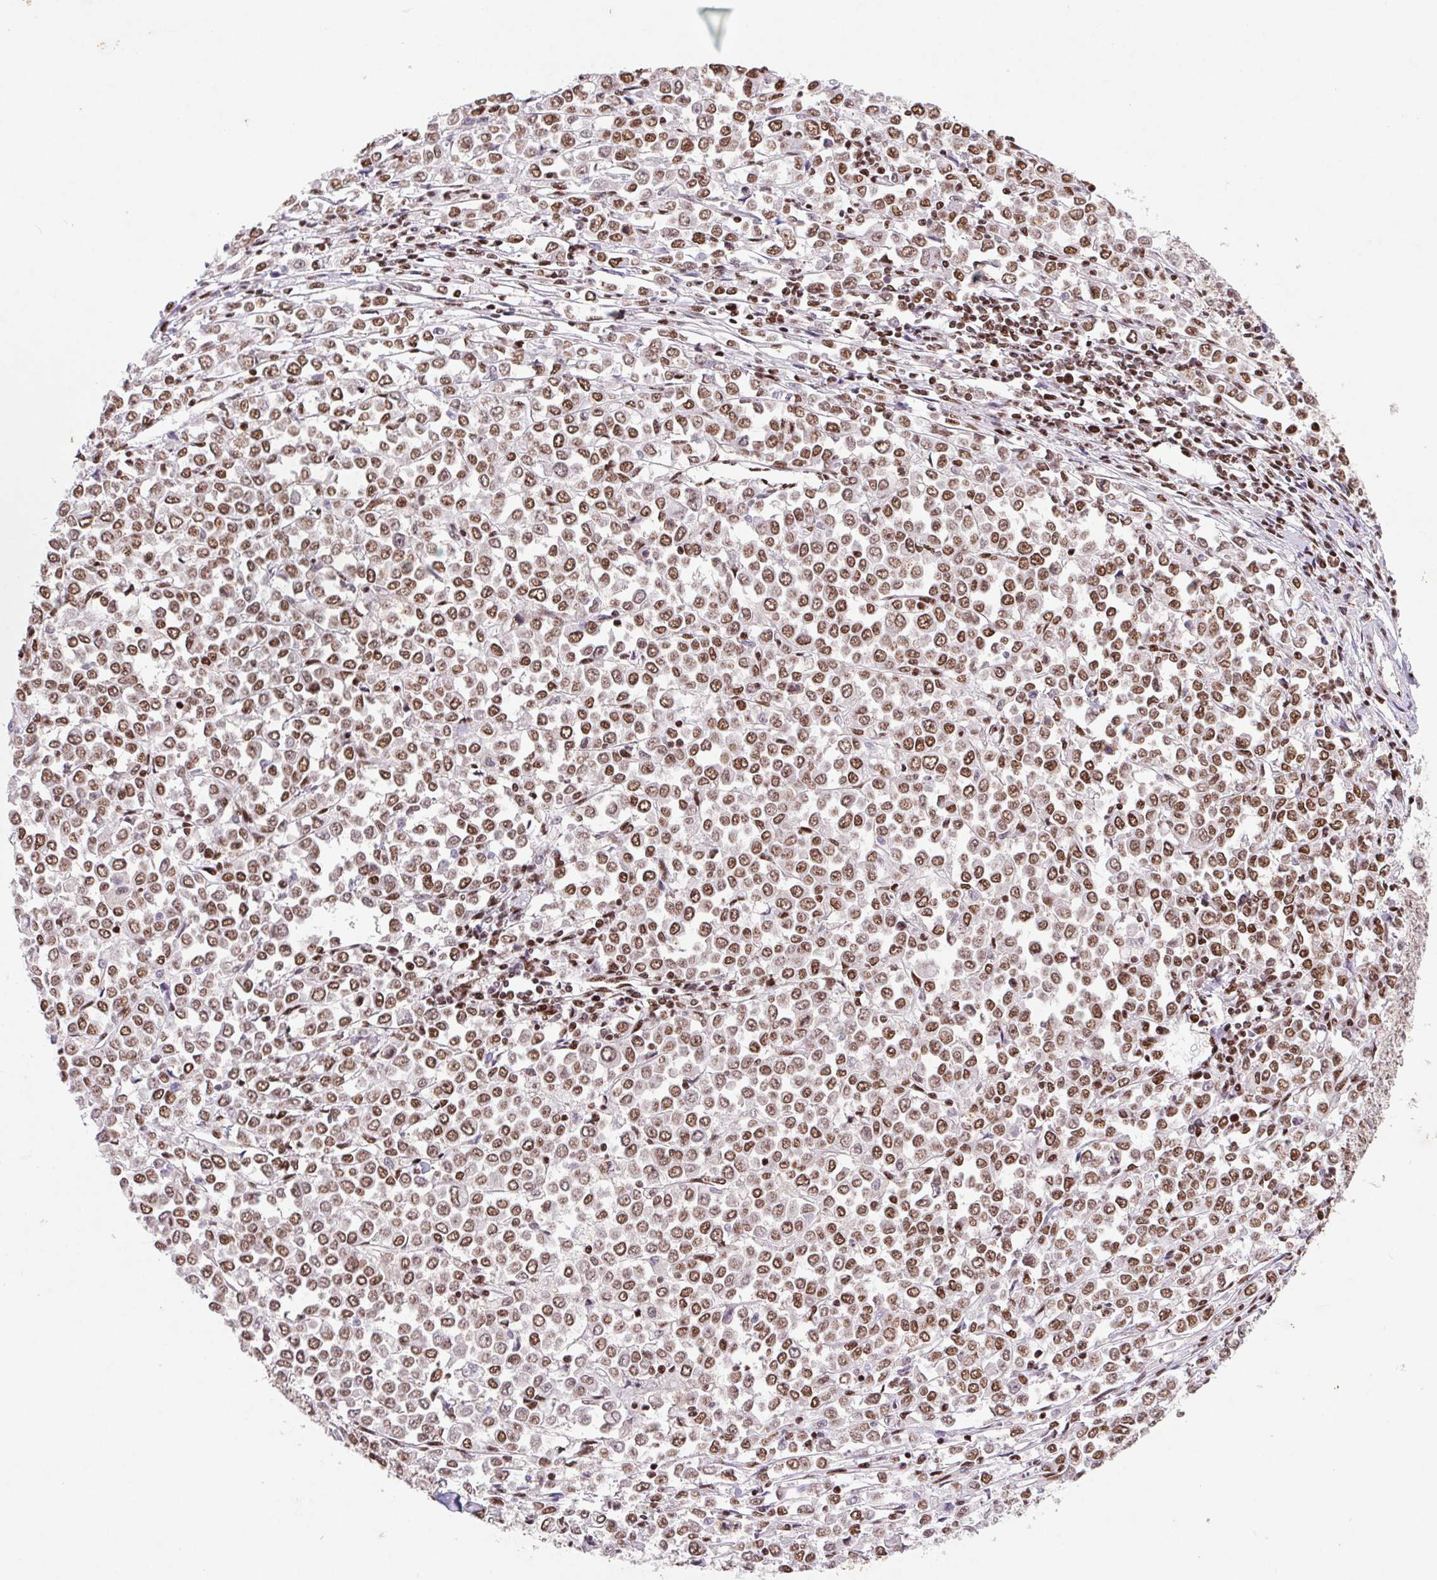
{"staining": {"intensity": "strong", "quantity": ">75%", "location": "nuclear"}, "tissue": "stomach cancer", "cell_type": "Tumor cells", "image_type": "cancer", "snomed": [{"axis": "morphology", "description": "Adenocarcinoma, NOS"}, {"axis": "topography", "description": "Stomach, upper"}], "caption": "Immunohistochemistry micrograph of neoplastic tissue: stomach cancer (adenocarcinoma) stained using immunohistochemistry (IHC) exhibits high levels of strong protein expression localized specifically in the nuclear of tumor cells, appearing as a nuclear brown color.", "gene": "LDLRAD4", "patient": {"sex": "male", "age": 70}}